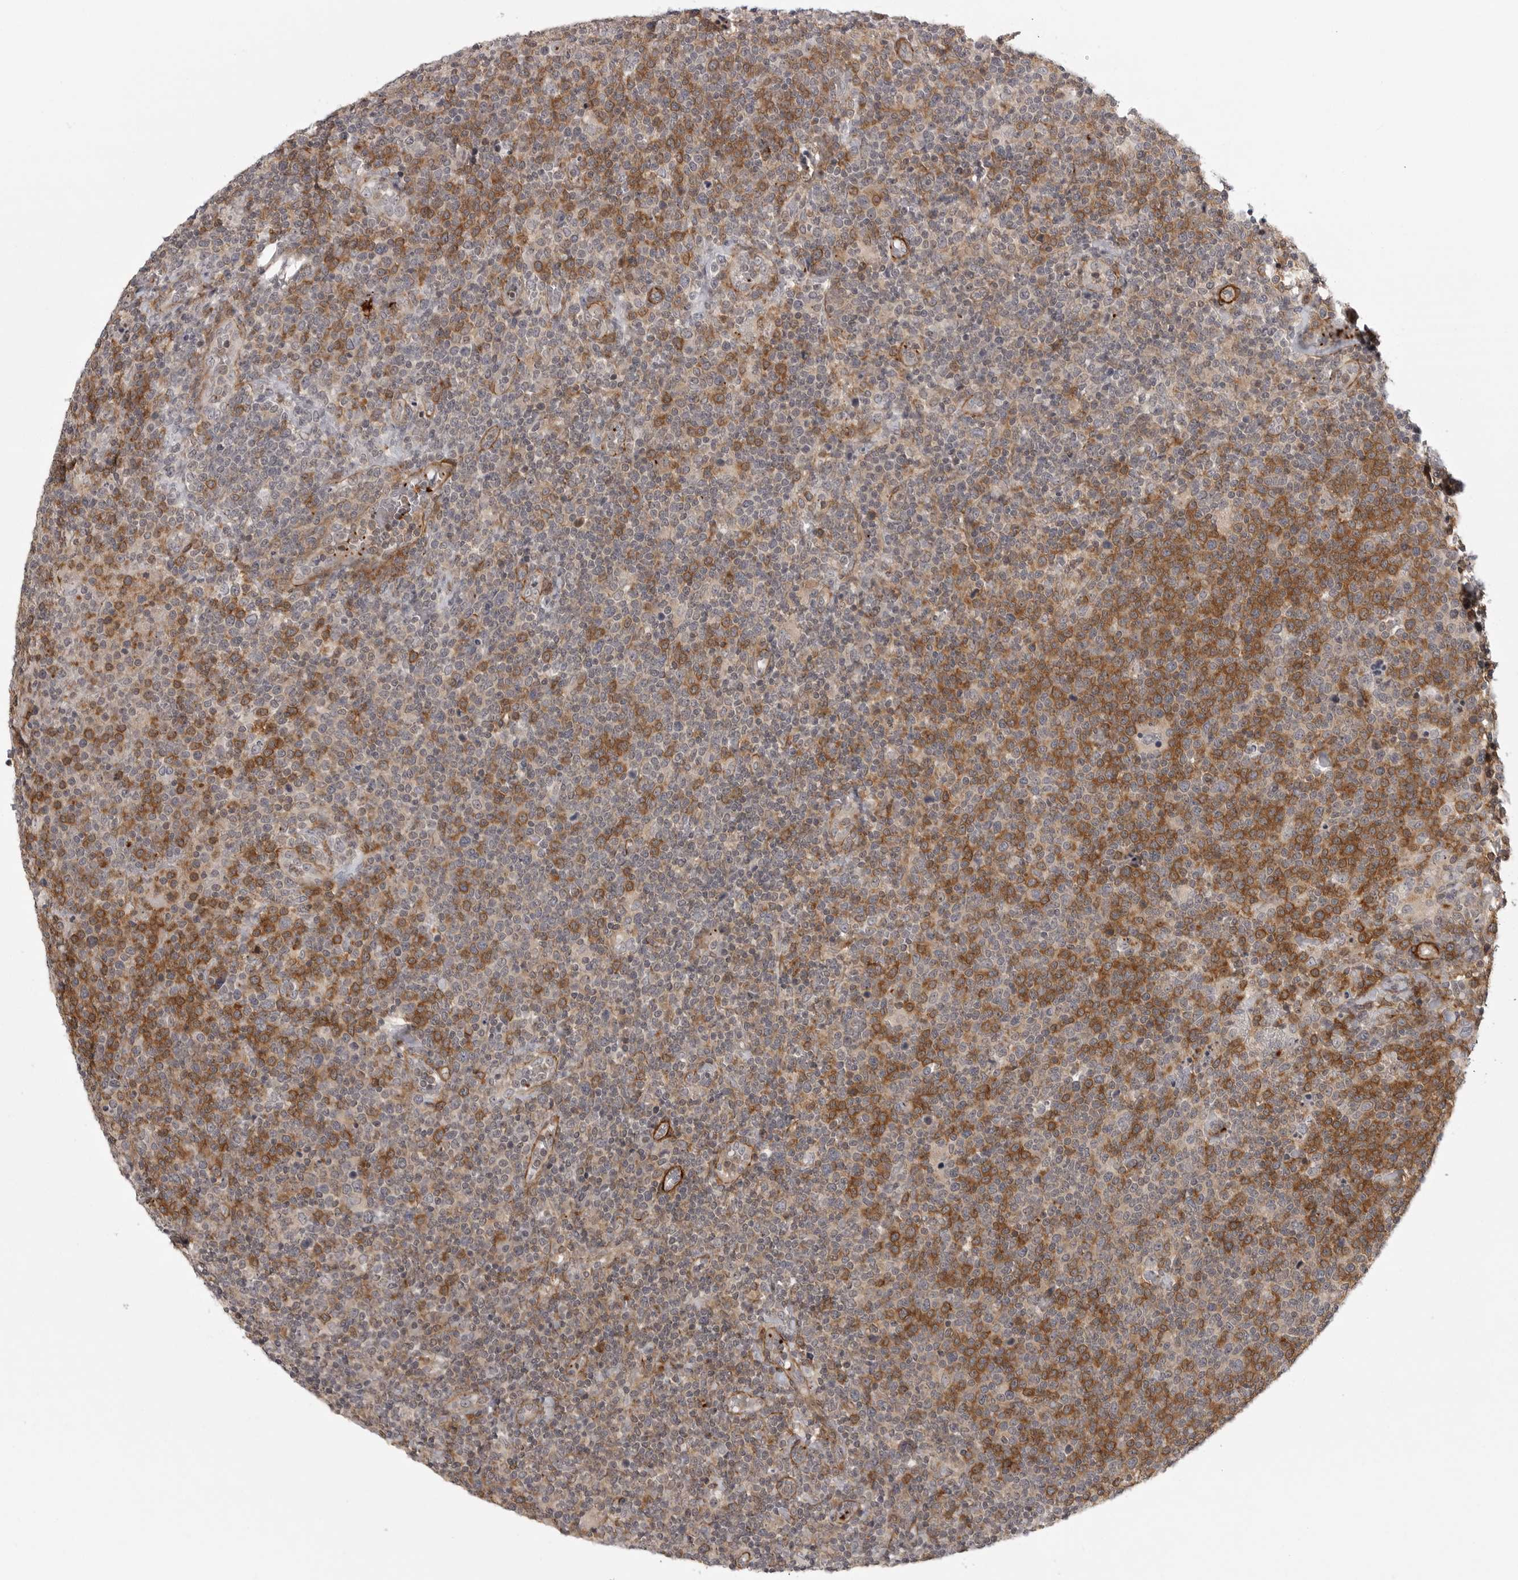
{"staining": {"intensity": "moderate", "quantity": "25%-75%", "location": "cytoplasmic/membranous"}, "tissue": "lymphoma", "cell_type": "Tumor cells", "image_type": "cancer", "snomed": [{"axis": "morphology", "description": "Malignant lymphoma, non-Hodgkin's type, High grade"}, {"axis": "topography", "description": "Lymph node"}], "caption": "Lymphoma tissue exhibits moderate cytoplasmic/membranous expression in about 25%-75% of tumor cells", "gene": "TUT4", "patient": {"sex": "male", "age": 61}}